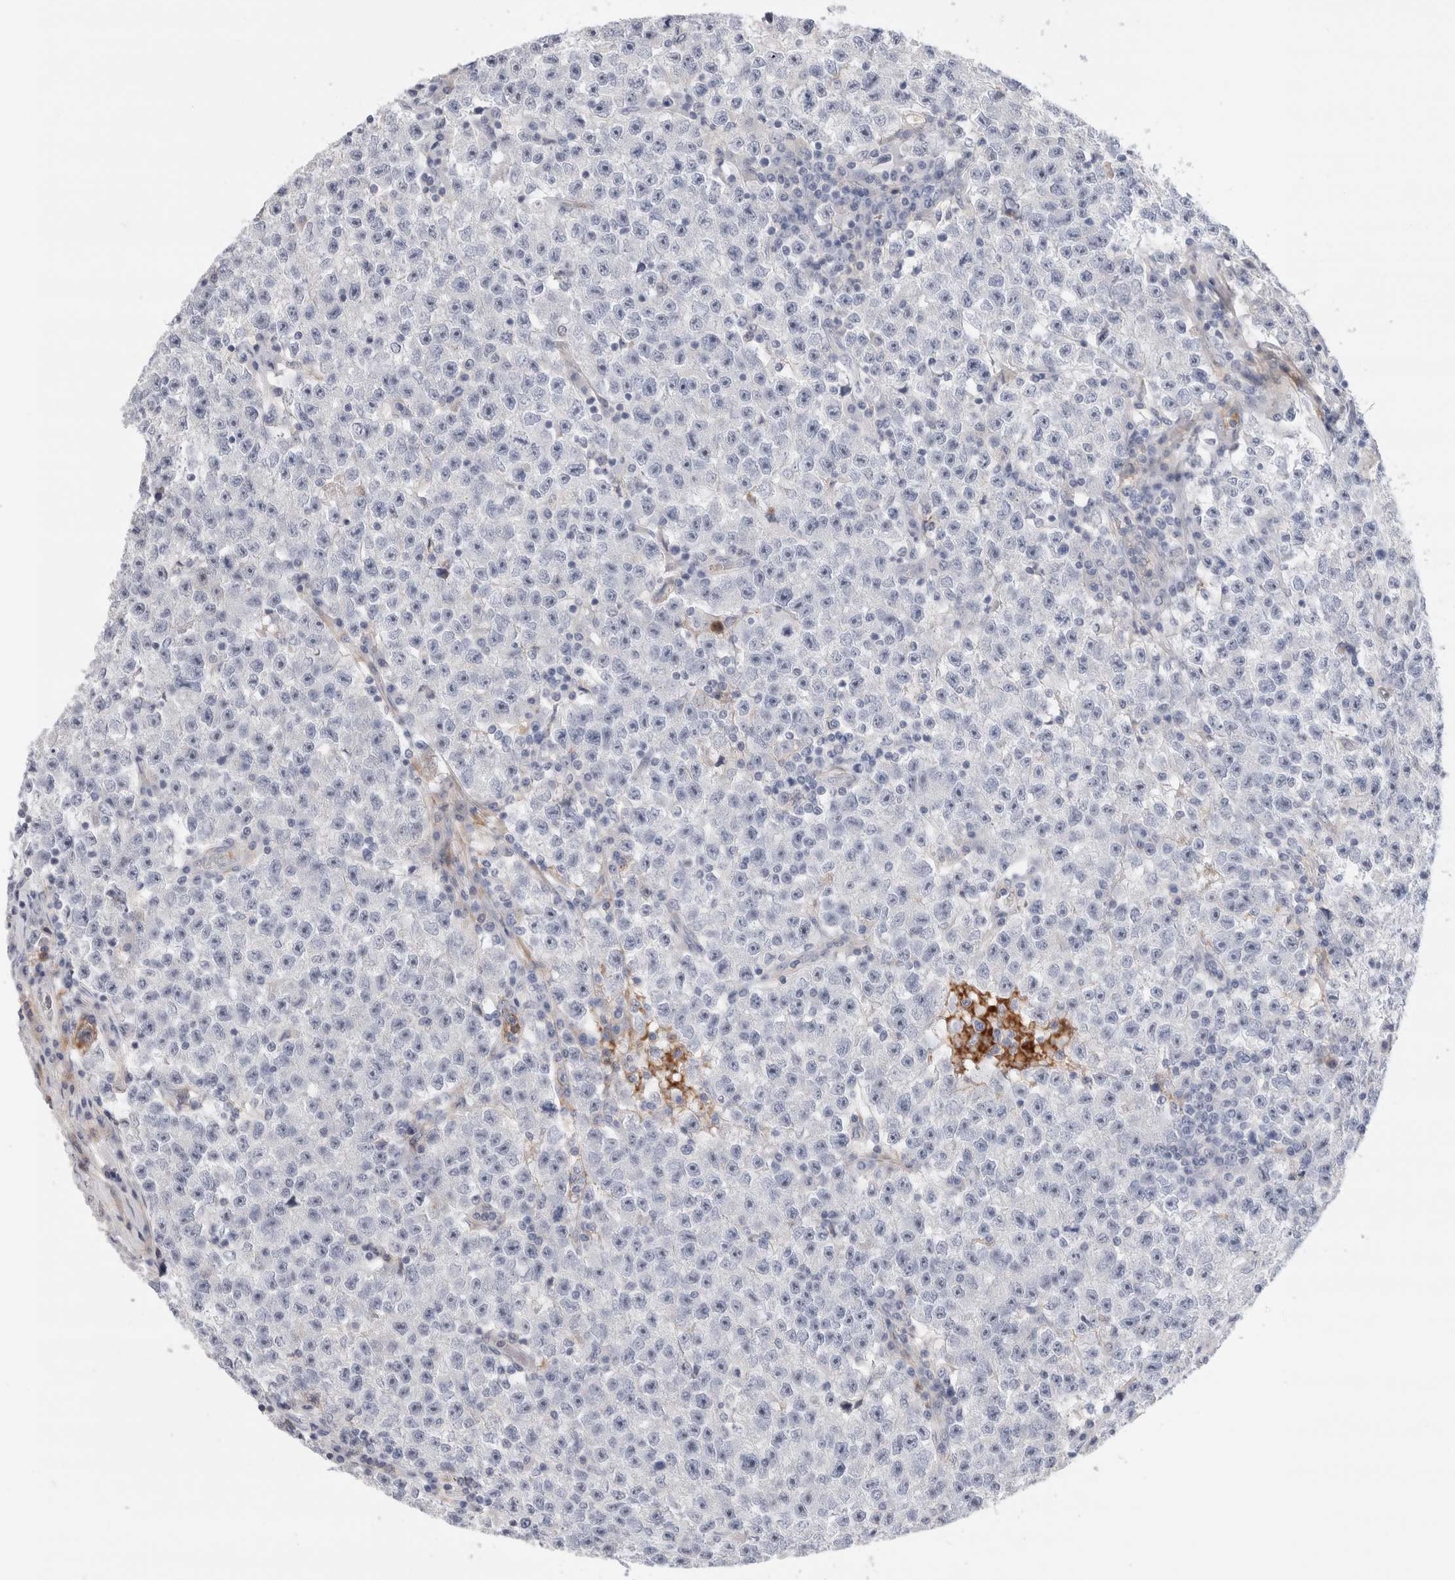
{"staining": {"intensity": "negative", "quantity": "none", "location": "none"}, "tissue": "testis cancer", "cell_type": "Tumor cells", "image_type": "cancer", "snomed": [{"axis": "morphology", "description": "Seminoma, NOS"}, {"axis": "topography", "description": "Testis"}], "caption": "Seminoma (testis) was stained to show a protein in brown. There is no significant positivity in tumor cells.", "gene": "ECHDC2", "patient": {"sex": "male", "age": 22}}